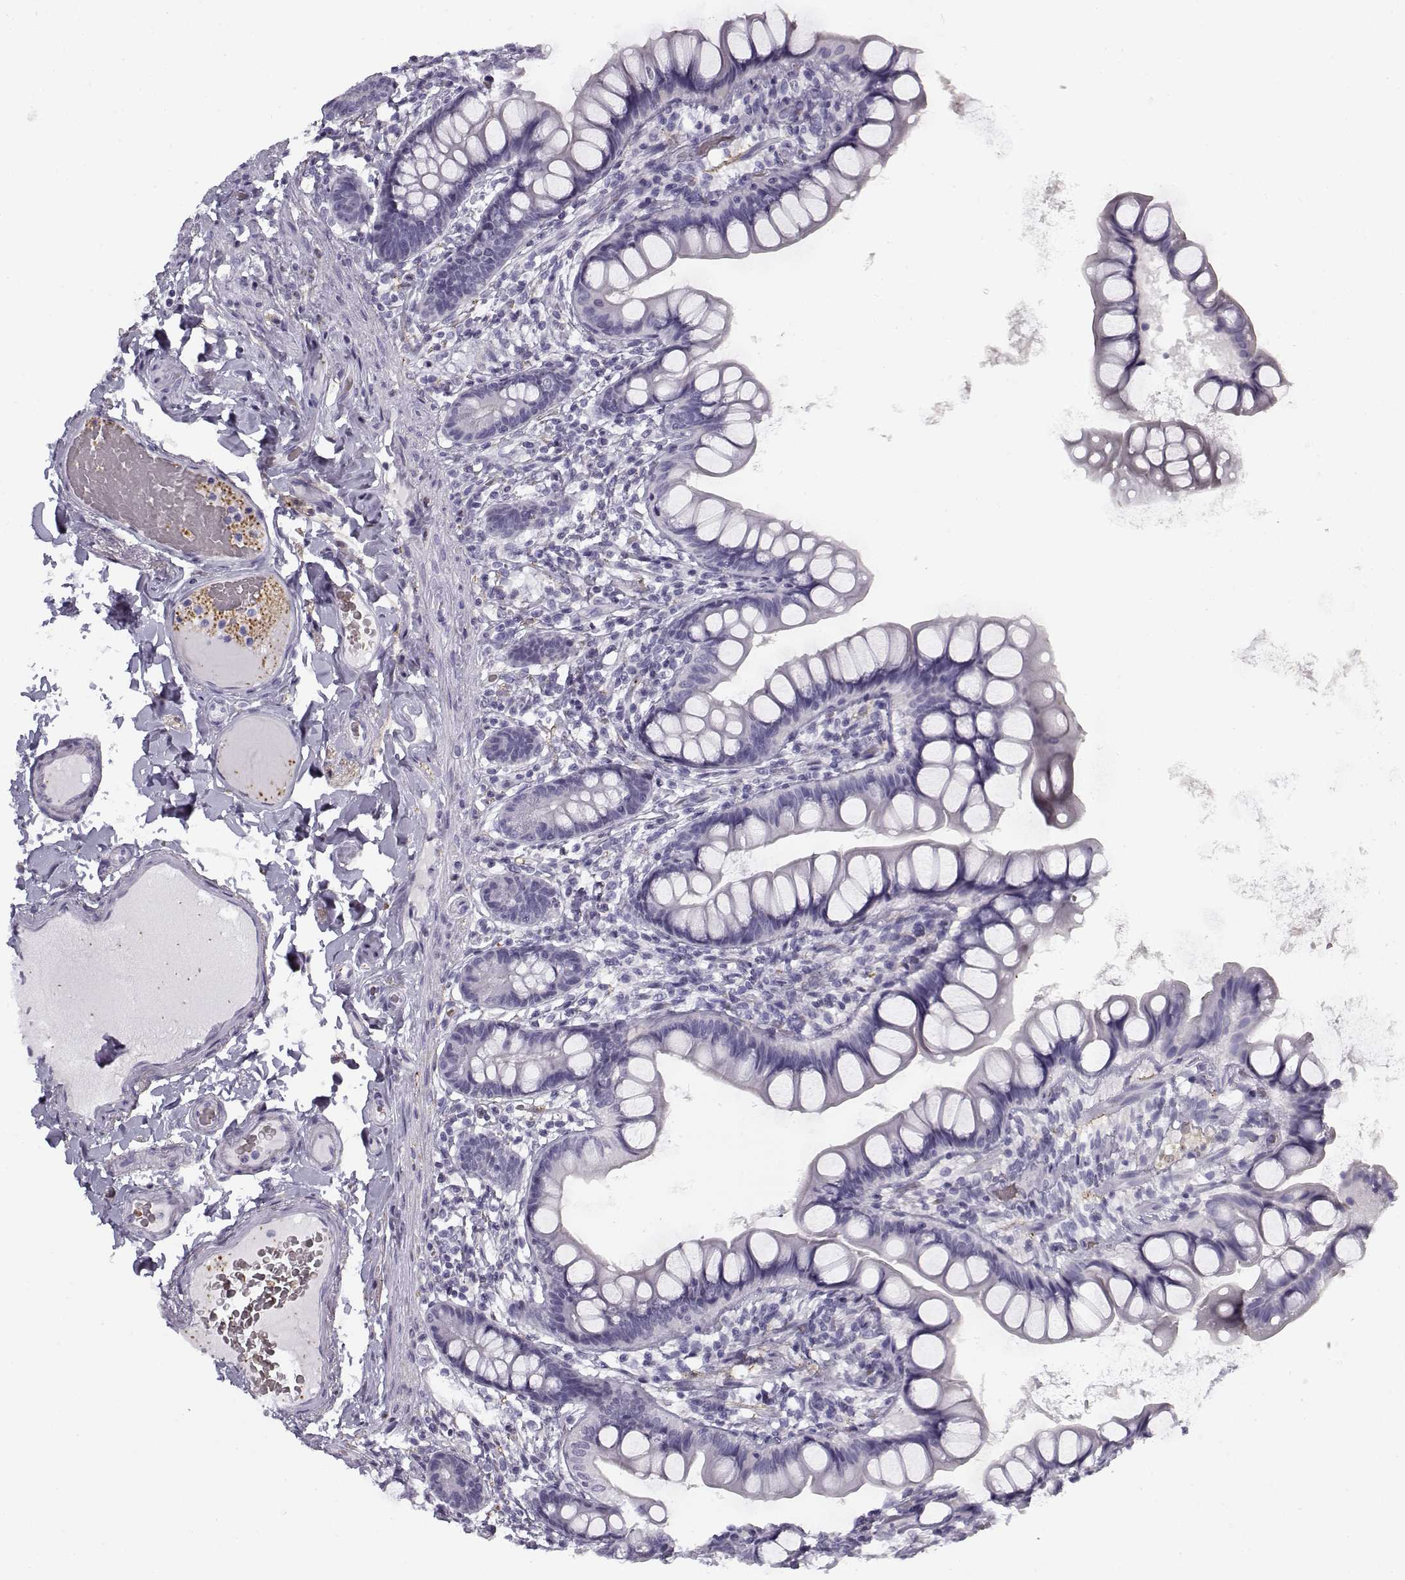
{"staining": {"intensity": "negative", "quantity": "none", "location": "none"}, "tissue": "small intestine", "cell_type": "Glandular cells", "image_type": "normal", "snomed": [{"axis": "morphology", "description": "Normal tissue, NOS"}, {"axis": "topography", "description": "Small intestine"}], "caption": "High power microscopy photomicrograph of an immunohistochemistry (IHC) histopathology image of unremarkable small intestine, revealing no significant expression in glandular cells.", "gene": "SNCA", "patient": {"sex": "male", "age": 70}}